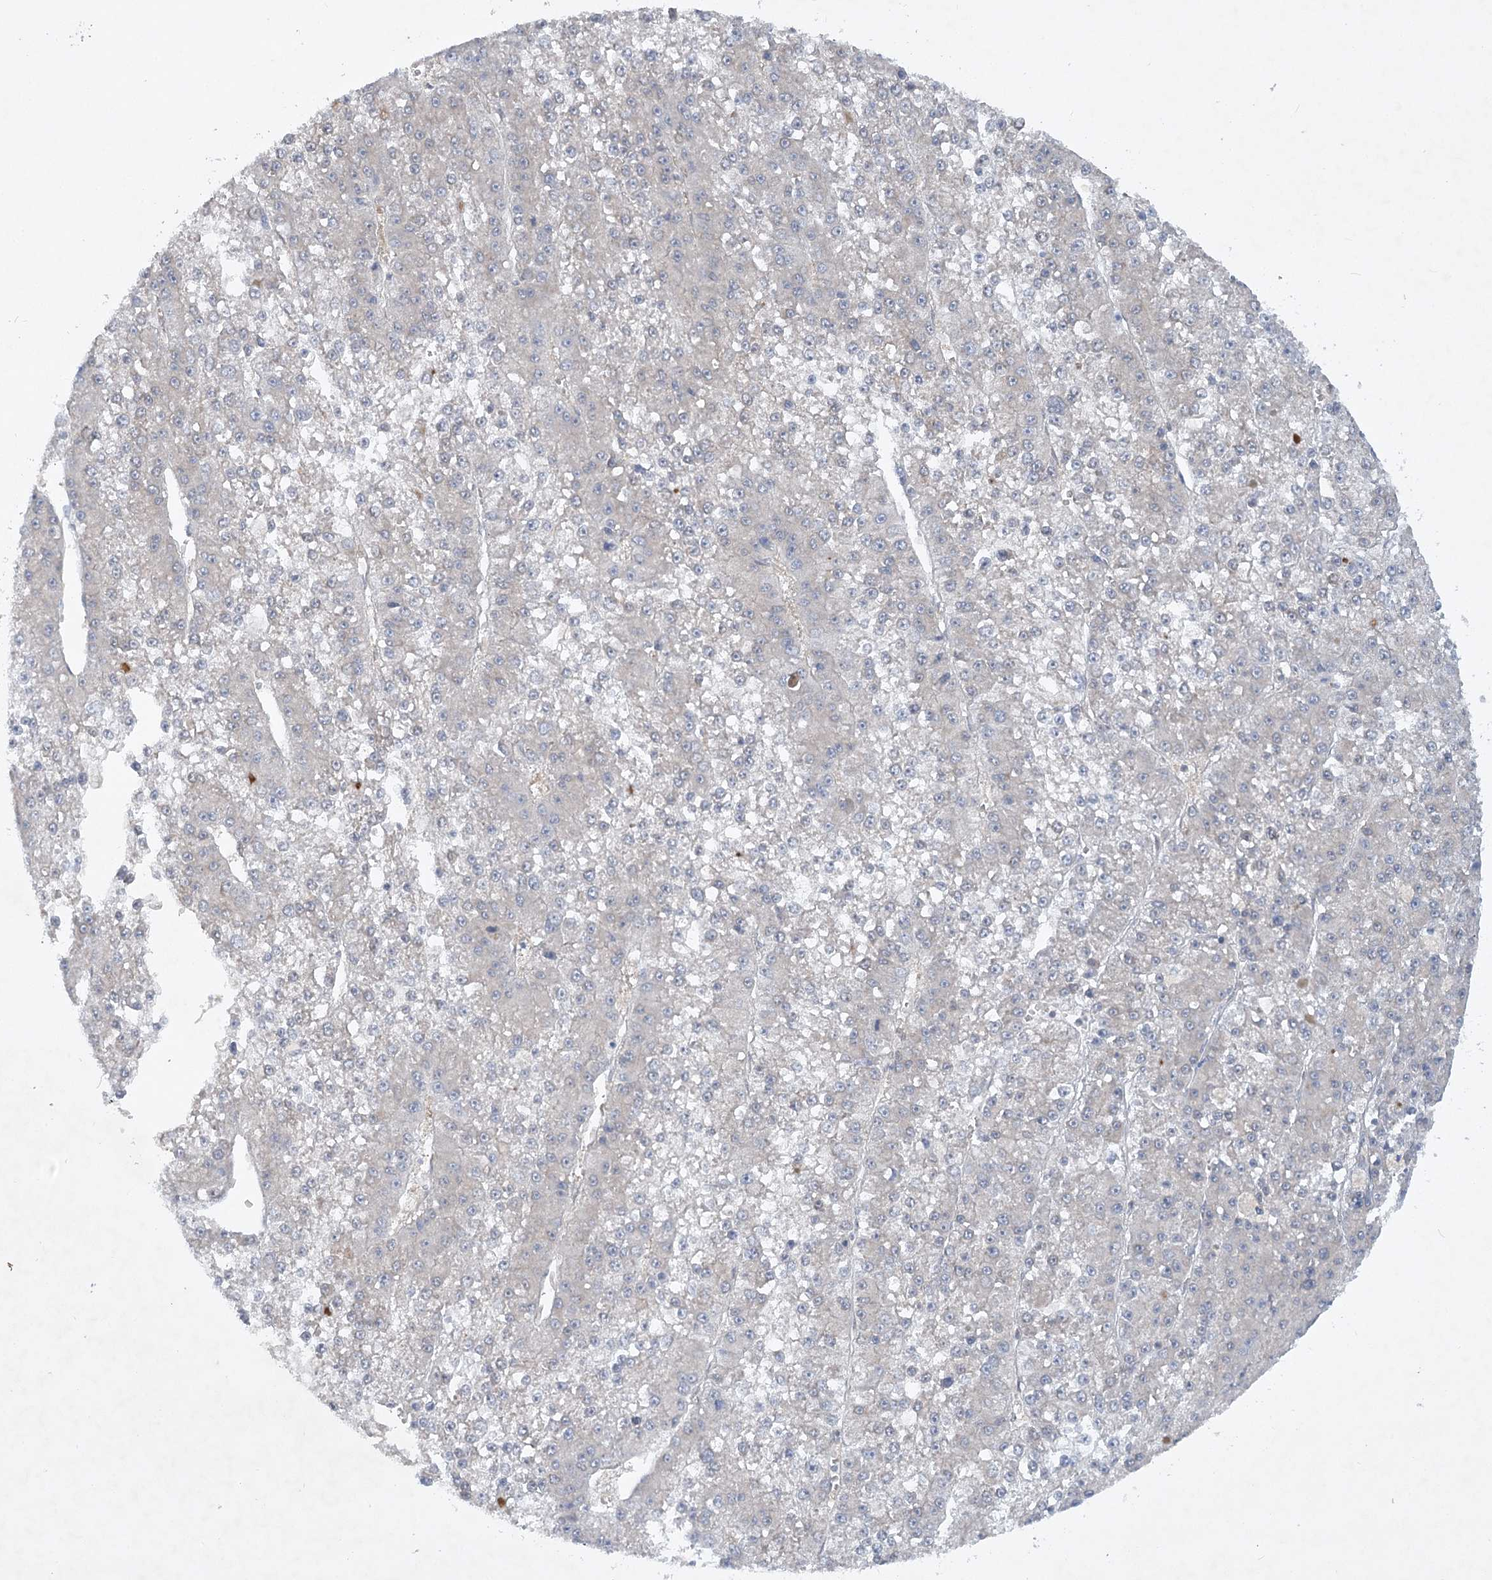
{"staining": {"intensity": "negative", "quantity": "none", "location": "none"}, "tissue": "liver cancer", "cell_type": "Tumor cells", "image_type": "cancer", "snomed": [{"axis": "morphology", "description": "Carcinoma, Hepatocellular, NOS"}, {"axis": "topography", "description": "Liver"}], "caption": "Tumor cells are negative for protein expression in human liver cancer (hepatocellular carcinoma). (DAB (3,3'-diaminobenzidine) IHC visualized using brightfield microscopy, high magnification).", "gene": "AAMDC", "patient": {"sex": "female", "age": 73}}